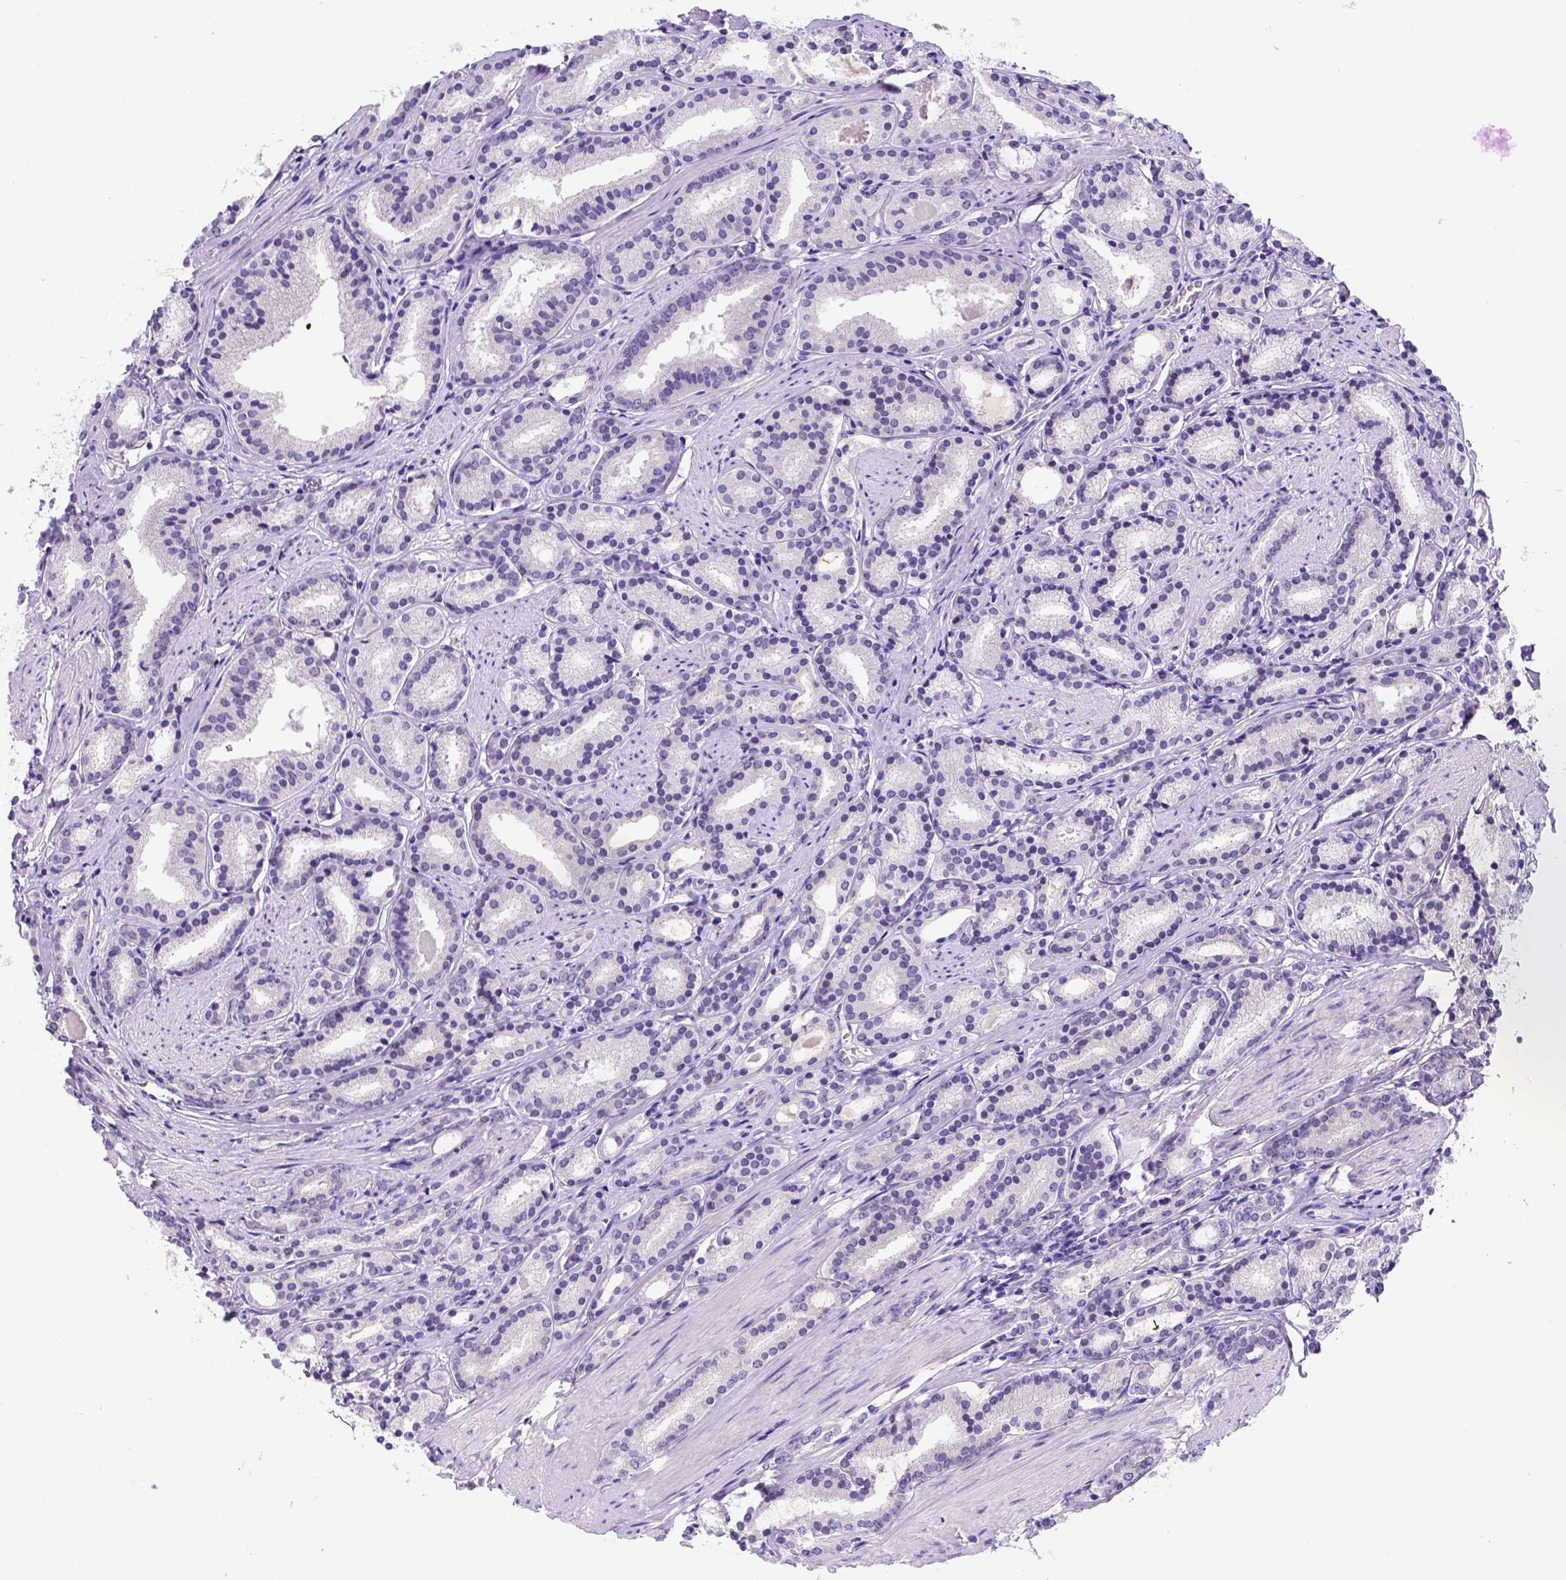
{"staining": {"intensity": "negative", "quantity": "none", "location": "none"}, "tissue": "prostate cancer", "cell_type": "Tumor cells", "image_type": "cancer", "snomed": [{"axis": "morphology", "description": "Adenocarcinoma, High grade"}, {"axis": "topography", "description": "Prostate"}], "caption": "IHC of prostate cancer (high-grade adenocarcinoma) exhibits no expression in tumor cells.", "gene": "FAM81B", "patient": {"sex": "male", "age": 63}}